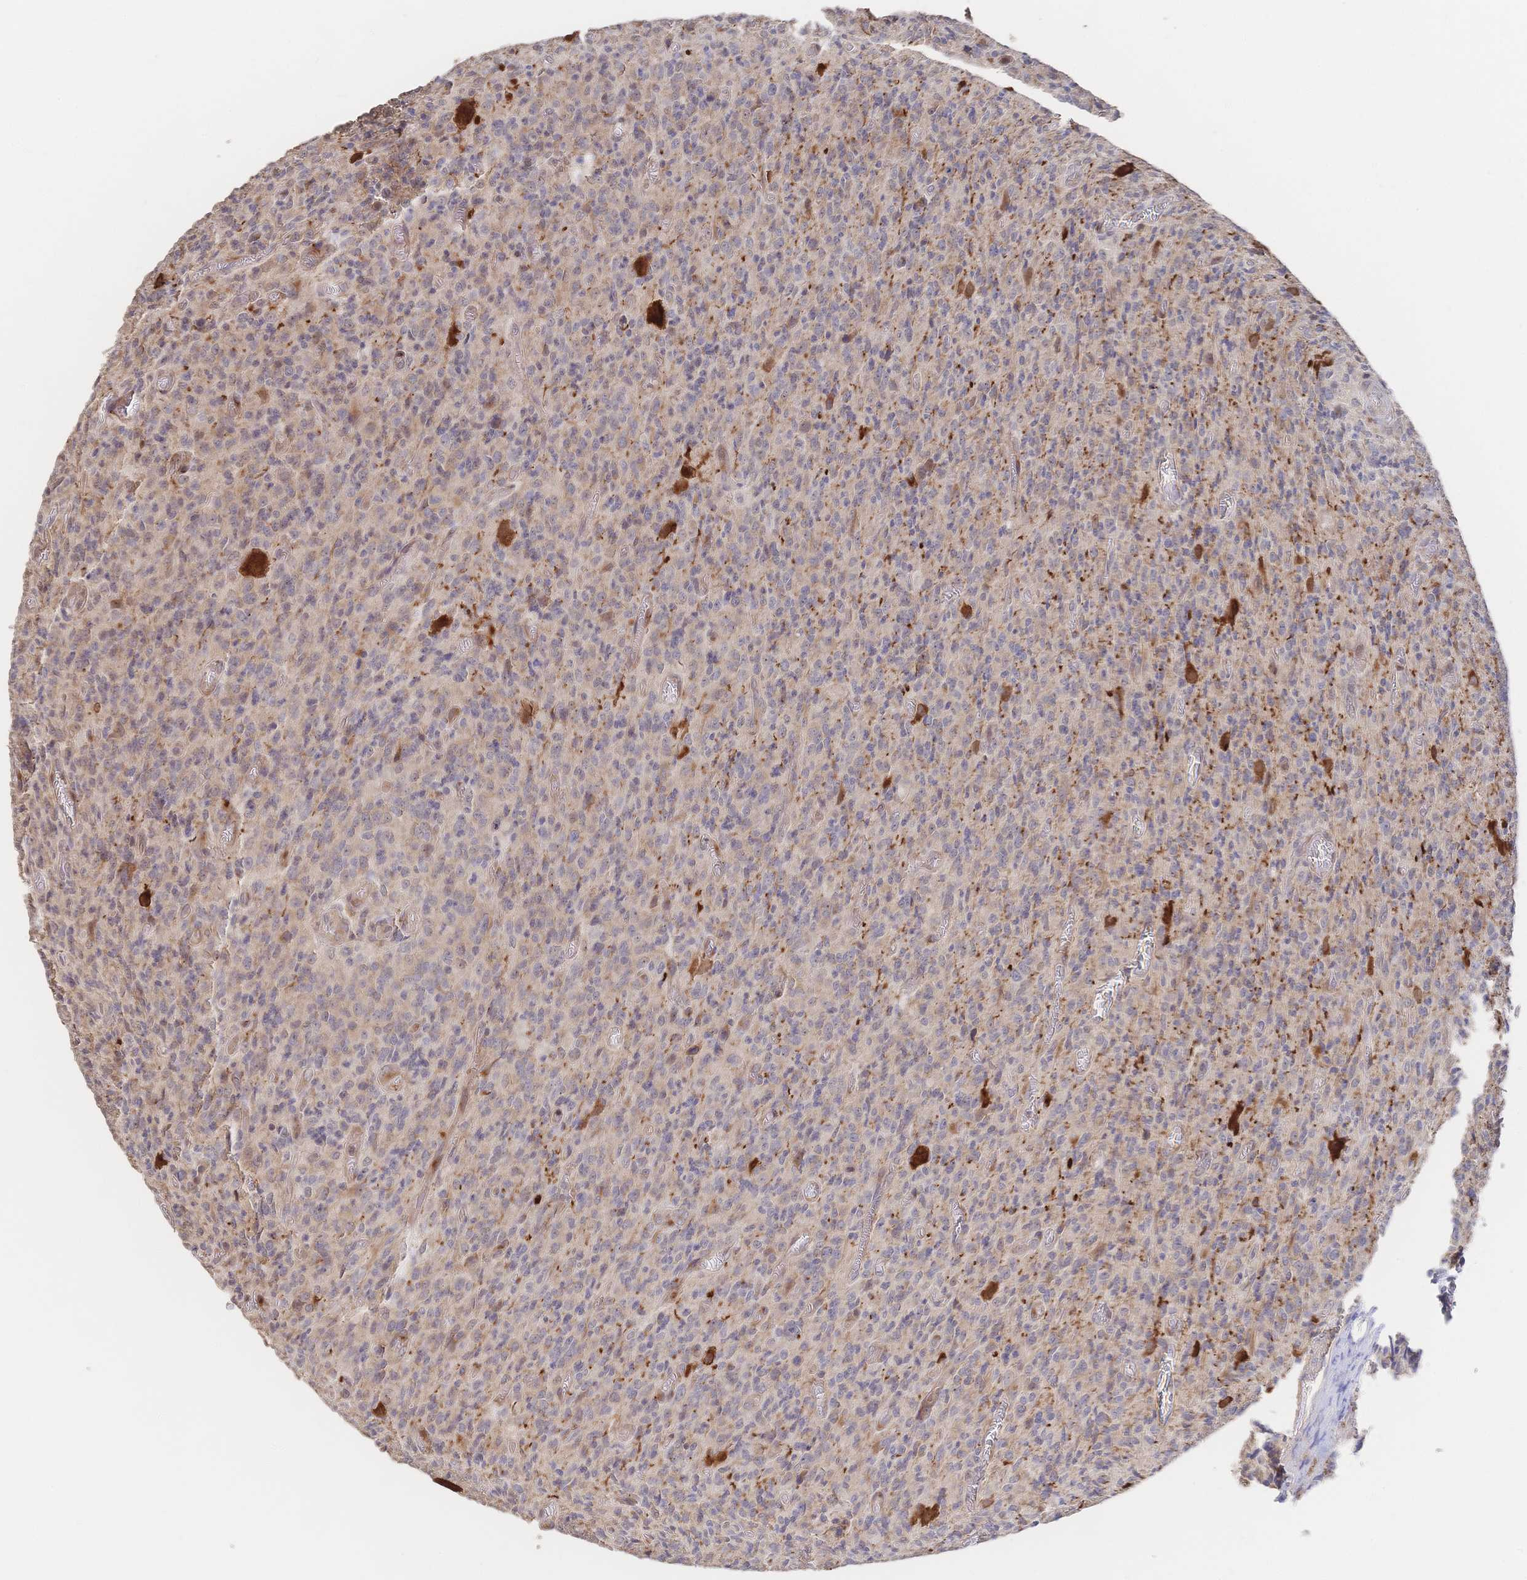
{"staining": {"intensity": "negative", "quantity": "none", "location": "none"}, "tissue": "glioma", "cell_type": "Tumor cells", "image_type": "cancer", "snomed": [{"axis": "morphology", "description": "Glioma, malignant, High grade"}, {"axis": "topography", "description": "Brain"}], "caption": "Tumor cells are negative for protein expression in human malignant glioma (high-grade).", "gene": "DNAJA4", "patient": {"sex": "male", "age": 76}}